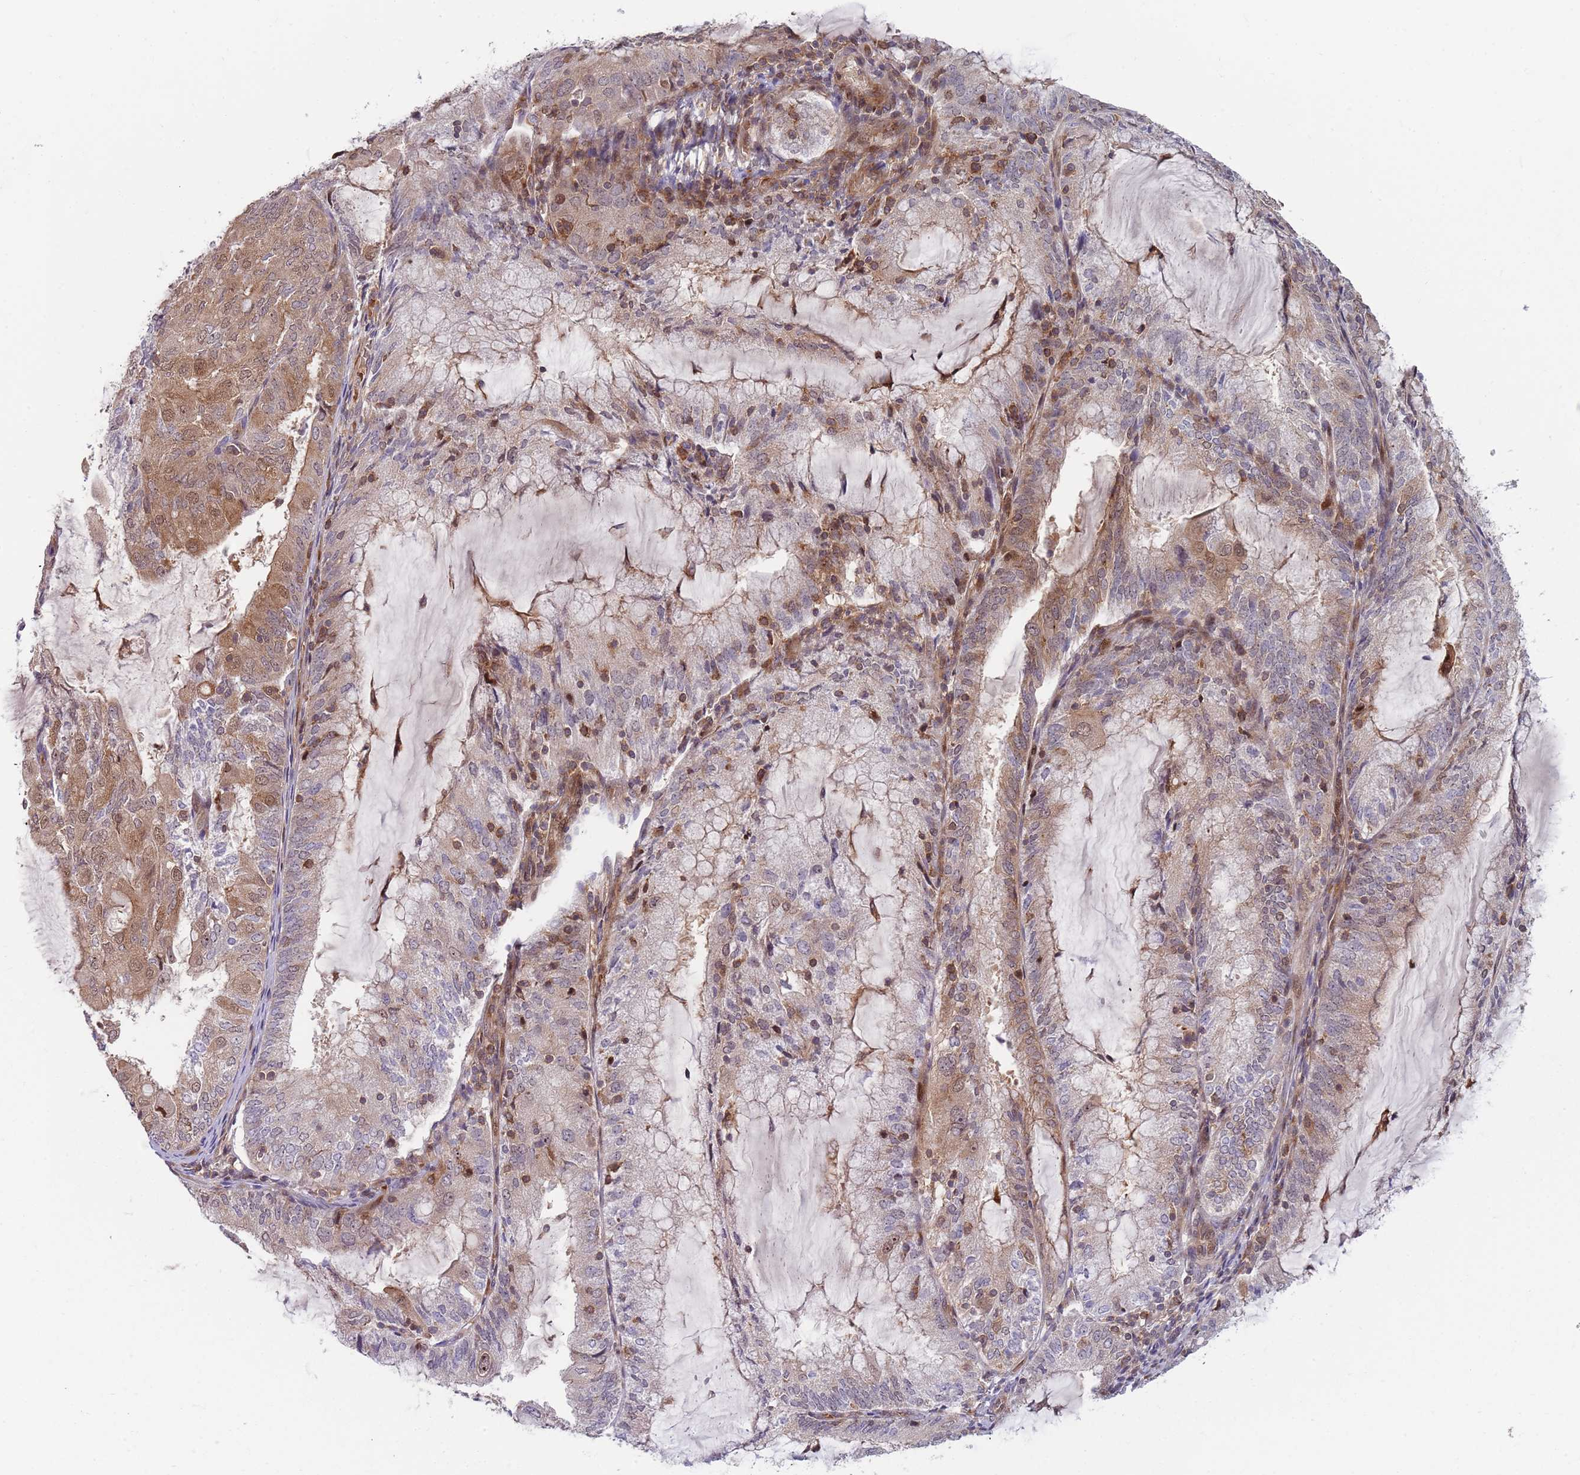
{"staining": {"intensity": "moderate", "quantity": "<25%", "location": "cytoplasmic/membranous,nuclear"}, "tissue": "endometrial cancer", "cell_type": "Tumor cells", "image_type": "cancer", "snomed": [{"axis": "morphology", "description": "Adenocarcinoma, NOS"}, {"axis": "topography", "description": "Endometrium"}], "caption": "High-power microscopy captured an IHC histopathology image of endometrial adenocarcinoma, revealing moderate cytoplasmic/membranous and nuclear staining in about <25% of tumor cells.", "gene": "GGA1", "patient": {"sex": "female", "age": 81}}